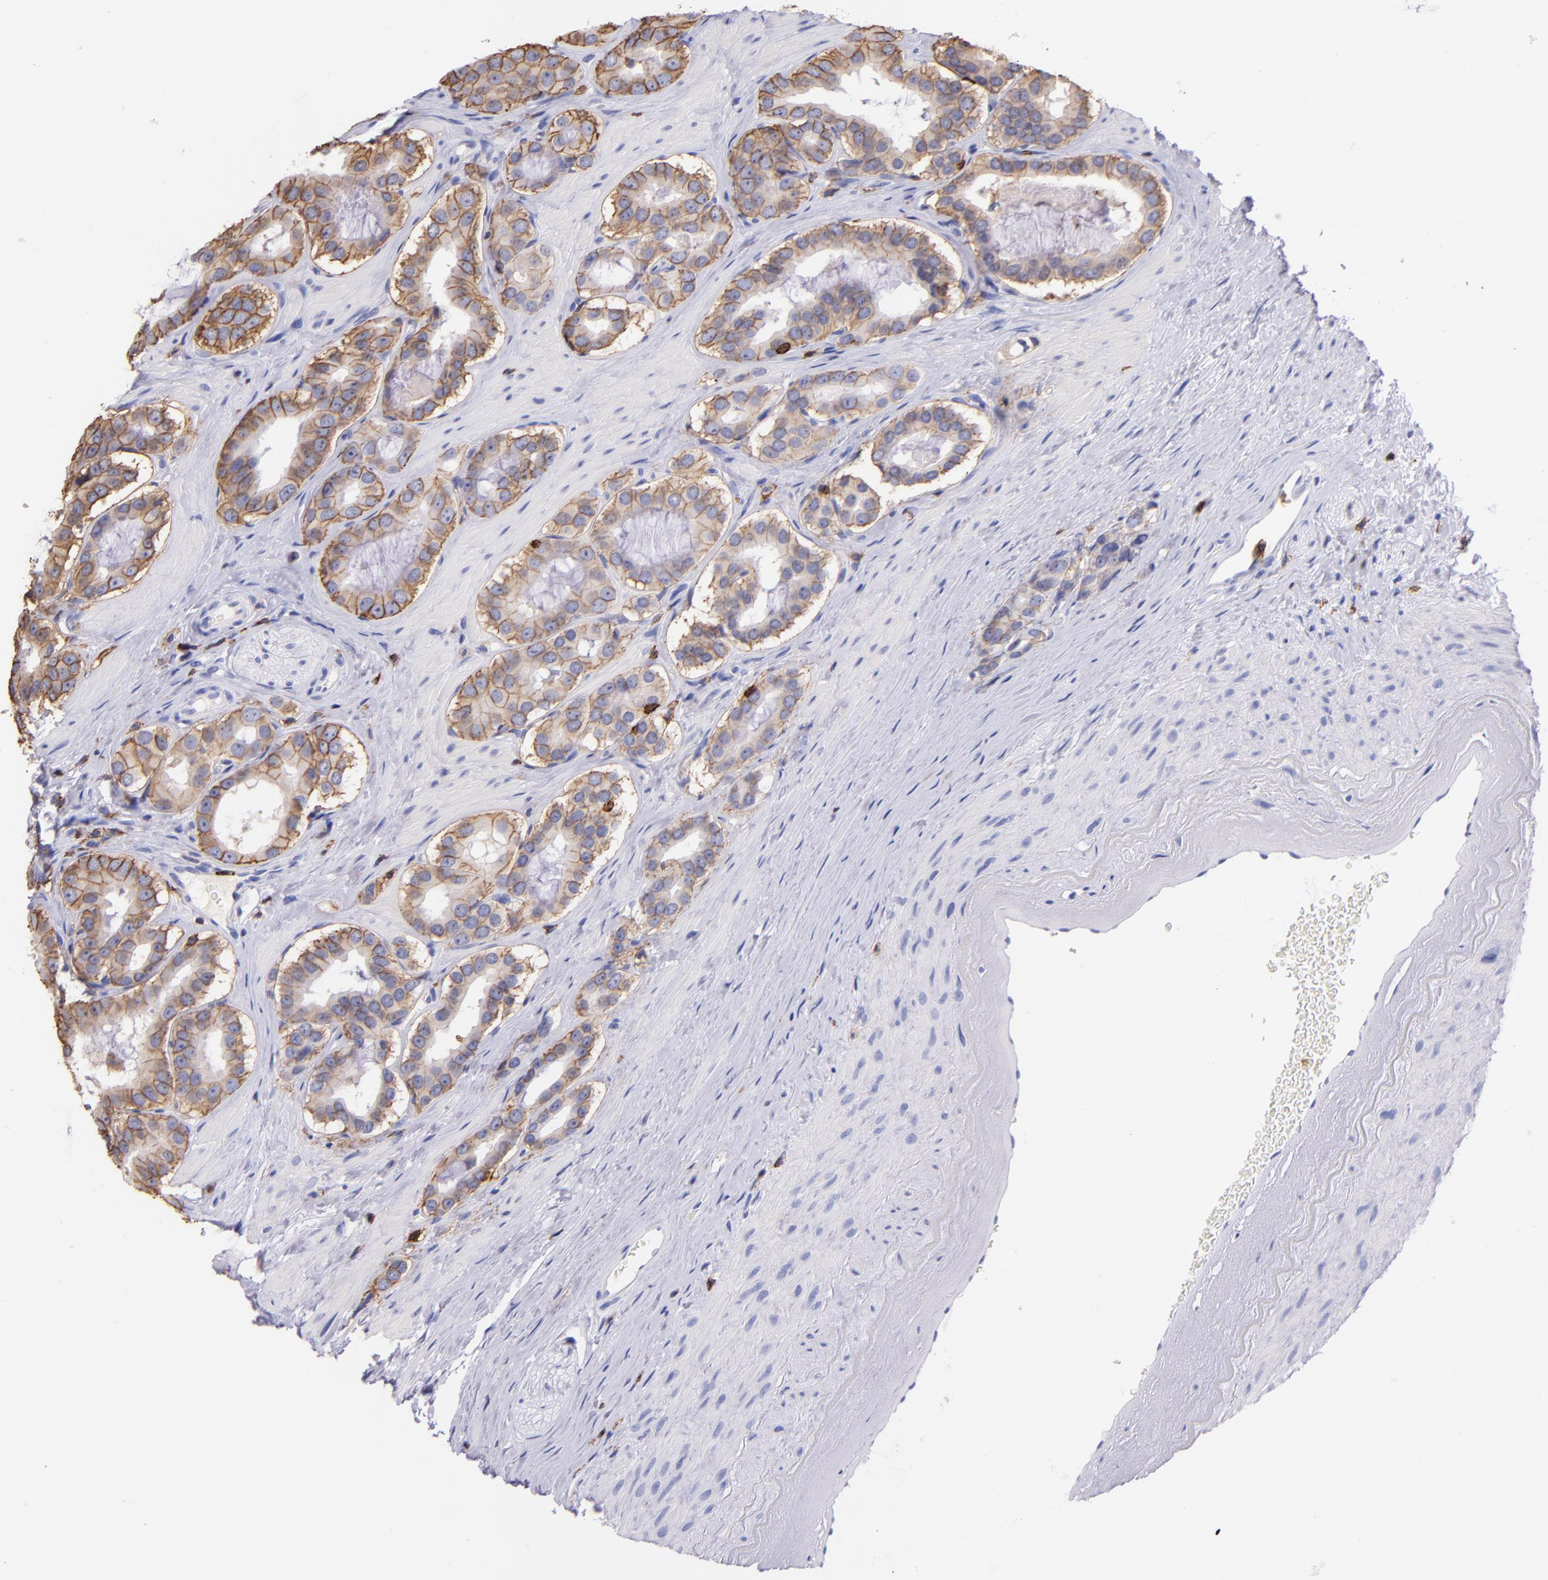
{"staining": {"intensity": "moderate", "quantity": ">75%", "location": "cytoplasmic/membranous"}, "tissue": "prostate cancer", "cell_type": "Tumor cells", "image_type": "cancer", "snomed": [{"axis": "morphology", "description": "Adenocarcinoma, Low grade"}, {"axis": "topography", "description": "Prostate"}], "caption": "This is a histology image of immunohistochemistry (IHC) staining of prostate cancer, which shows moderate staining in the cytoplasmic/membranous of tumor cells.", "gene": "SPN", "patient": {"sex": "male", "age": 59}}